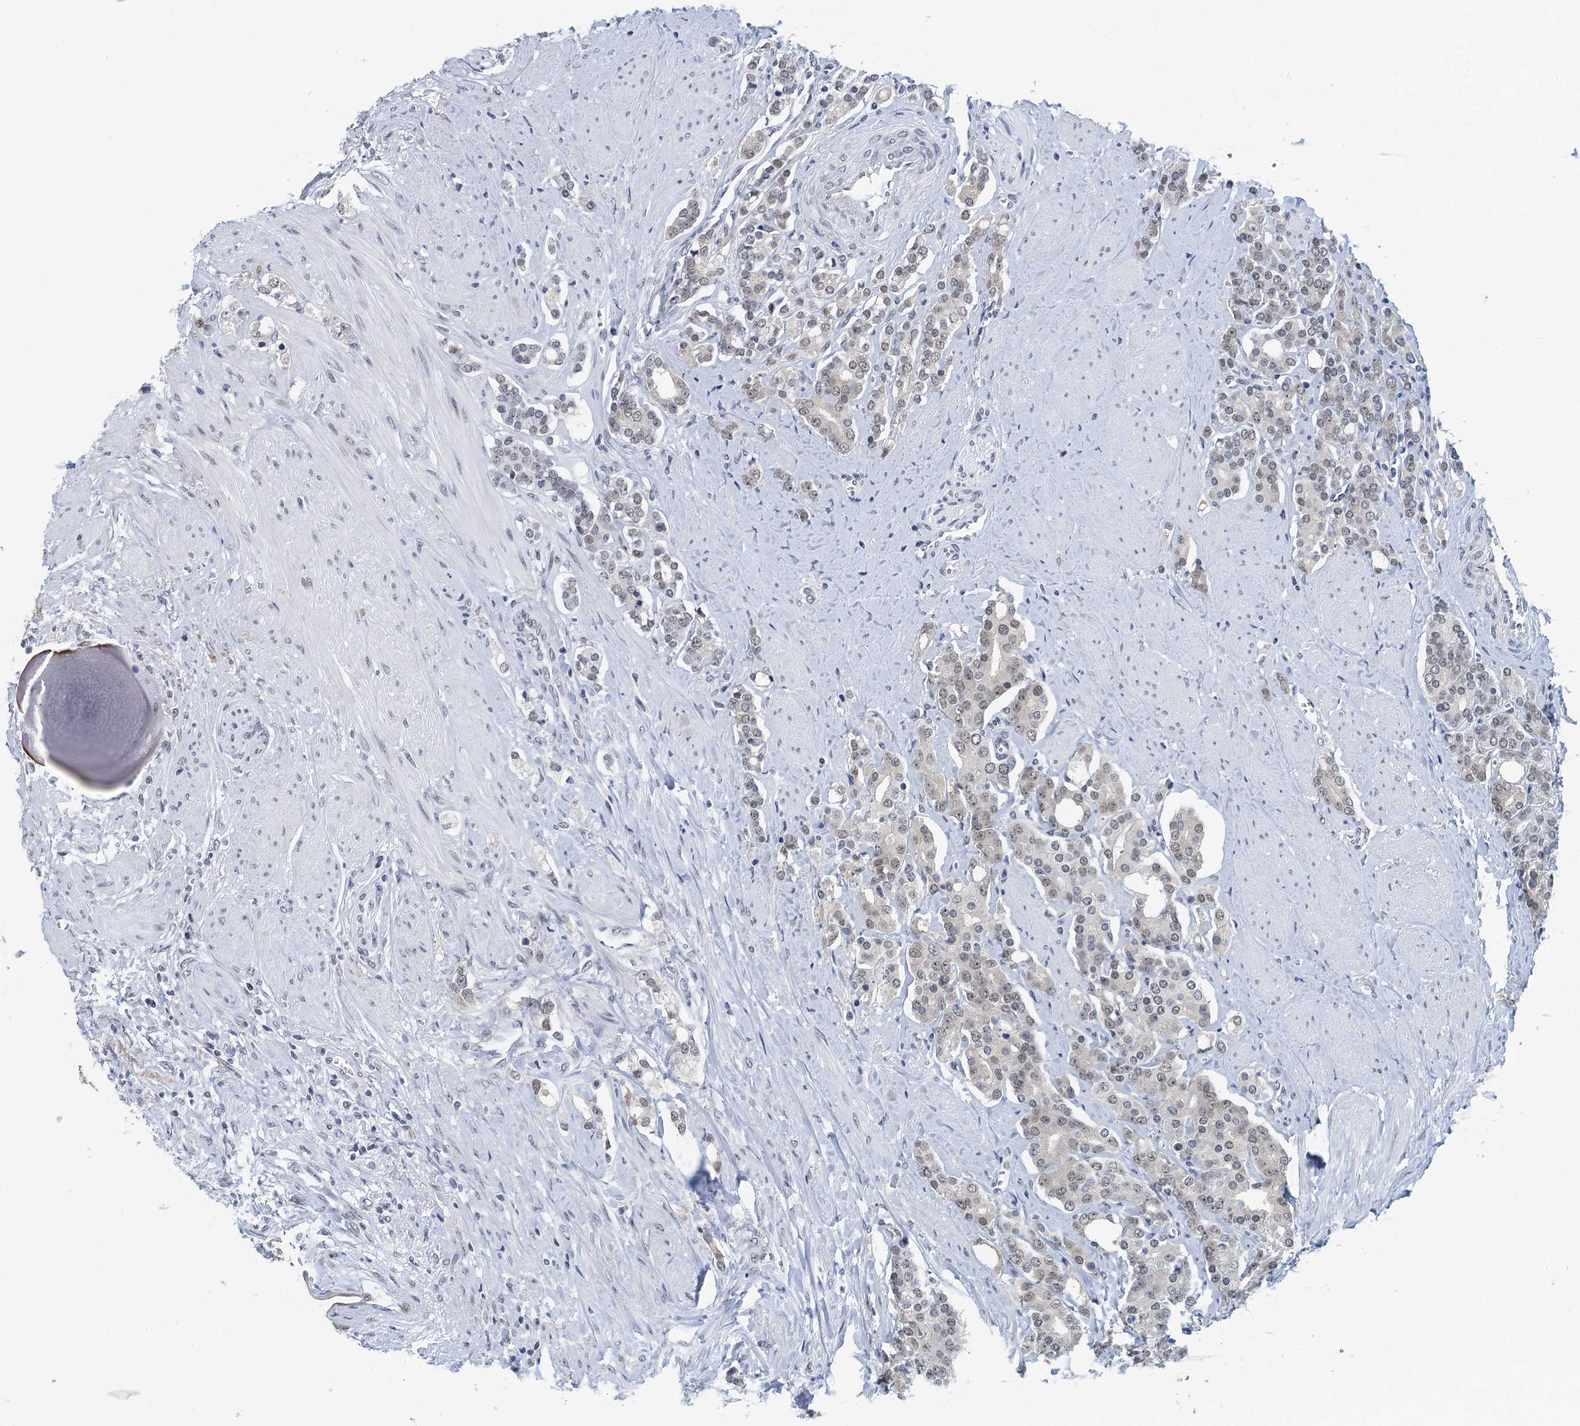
{"staining": {"intensity": "weak", "quantity": "<25%", "location": "nuclear"}, "tissue": "prostate cancer", "cell_type": "Tumor cells", "image_type": "cancer", "snomed": [{"axis": "morphology", "description": "Adenocarcinoma, High grade"}, {"axis": "topography", "description": "Prostate"}], "caption": "This is an IHC image of human prostate adenocarcinoma (high-grade). There is no positivity in tumor cells.", "gene": "EPS8L1", "patient": {"sex": "male", "age": 62}}